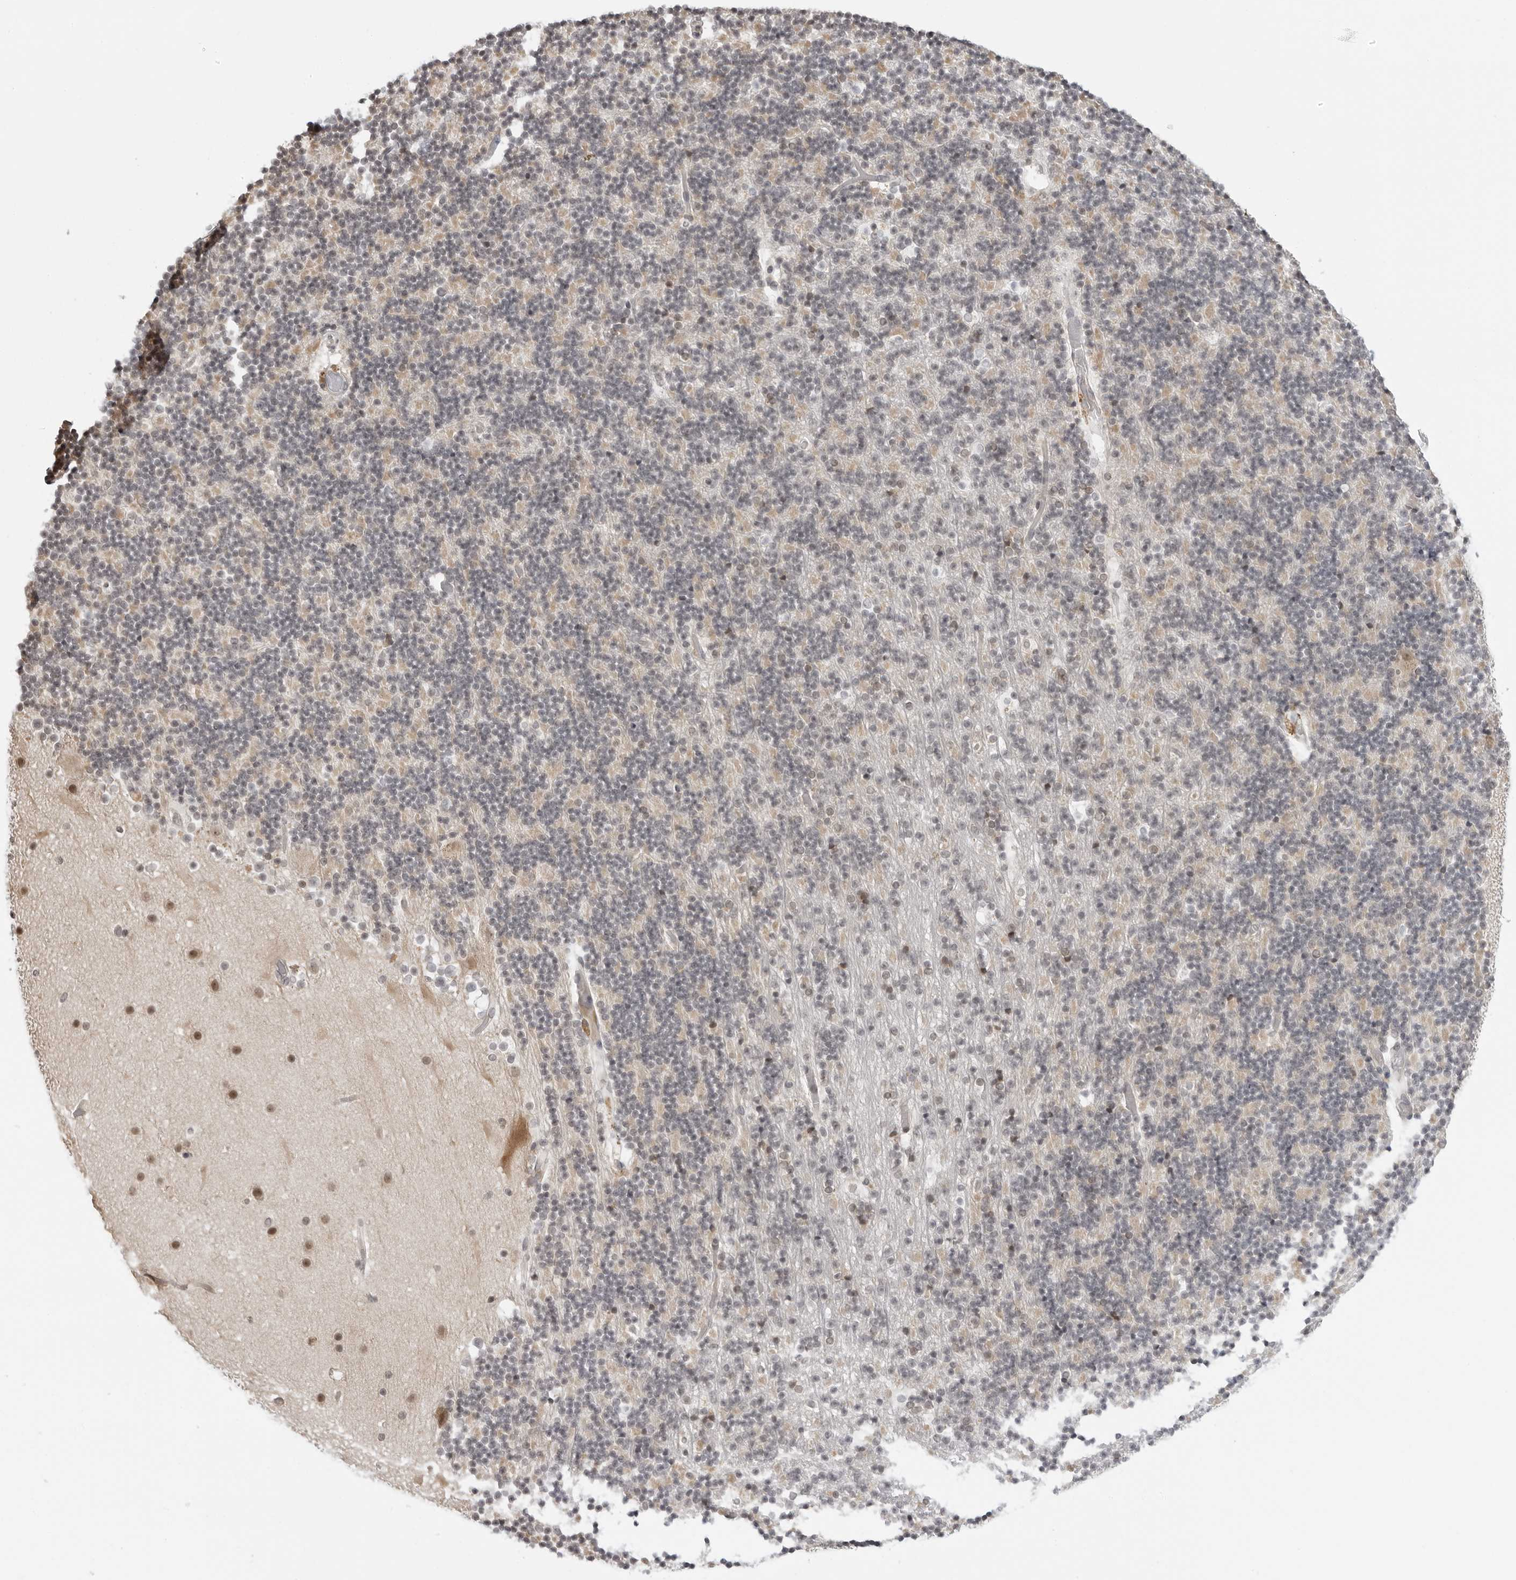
{"staining": {"intensity": "weak", "quantity": "<25%", "location": "cytoplasmic/membranous"}, "tissue": "cerebellum", "cell_type": "Cells in granular layer", "image_type": "normal", "snomed": [{"axis": "morphology", "description": "Normal tissue, NOS"}, {"axis": "topography", "description": "Cerebellum"}], "caption": "High power microscopy photomicrograph of an IHC image of benign cerebellum, revealing no significant expression in cells in granular layer.", "gene": "SUGCT", "patient": {"sex": "male", "age": 57}}